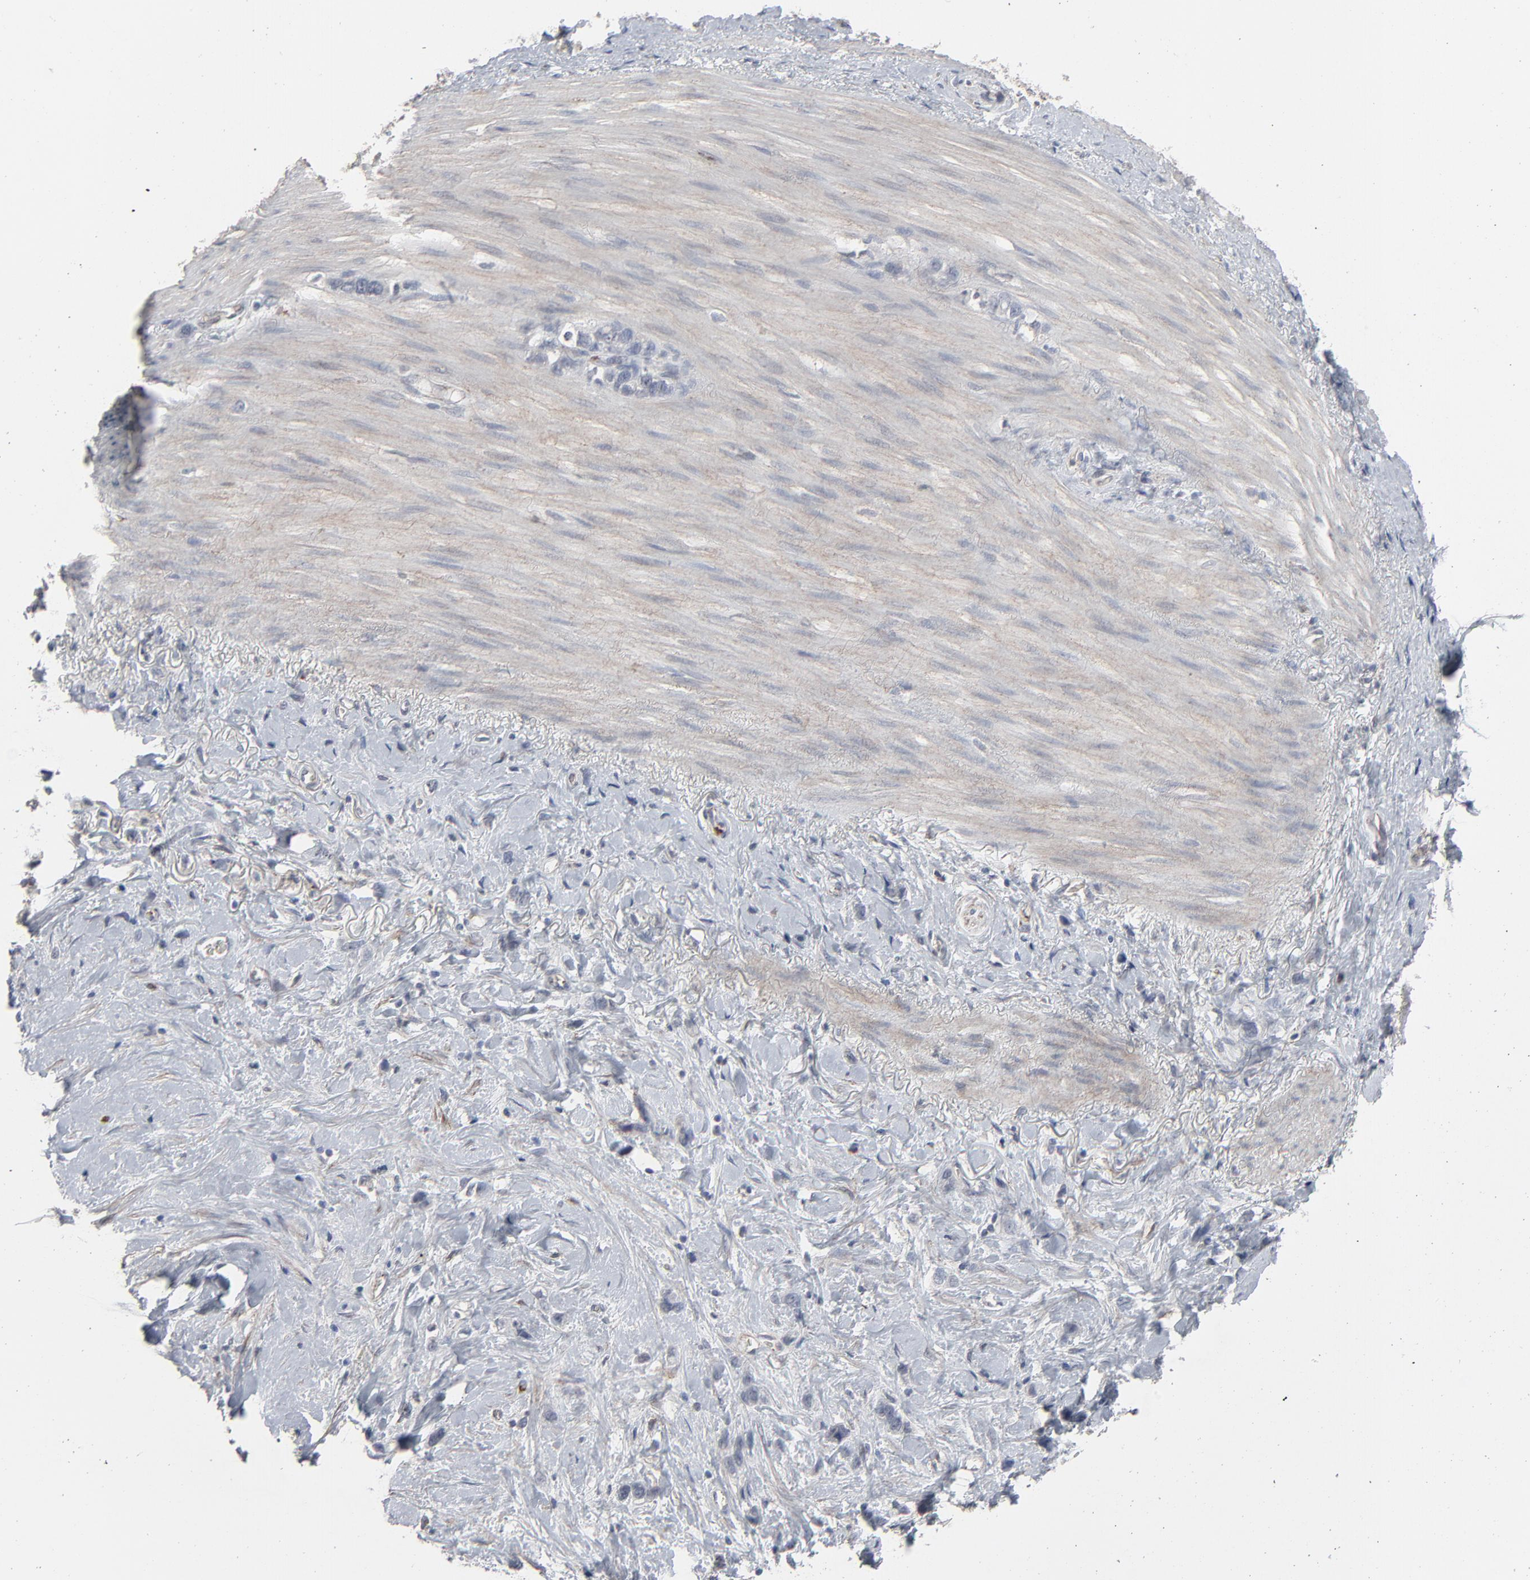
{"staining": {"intensity": "negative", "quantity": "none", "location": "none"}, "tissue": "stomach cancer", "cell_type": "Tumor cells", "image_type": "cancer", "snomed": [{"axis": "morphology", "description": "Normal tissue, NOS"}, {"axis": "morphology", "description": "Adenocarcinoma, NOS"}, {"axis": "morphology", "description": "Adenocarcinoma, High grade"}, {"axis": "topography", "description": "Stomach, upper"}, {"axis": "topography", "description": "Stomach"}], "caption": "Stomach cancer (high-grade adenocarcinoma) was stained to show a protein in brown. There is no significant expression in tumor cells.", "gene": "JAM3", "patient": {"sex": "female", "age": 65}}